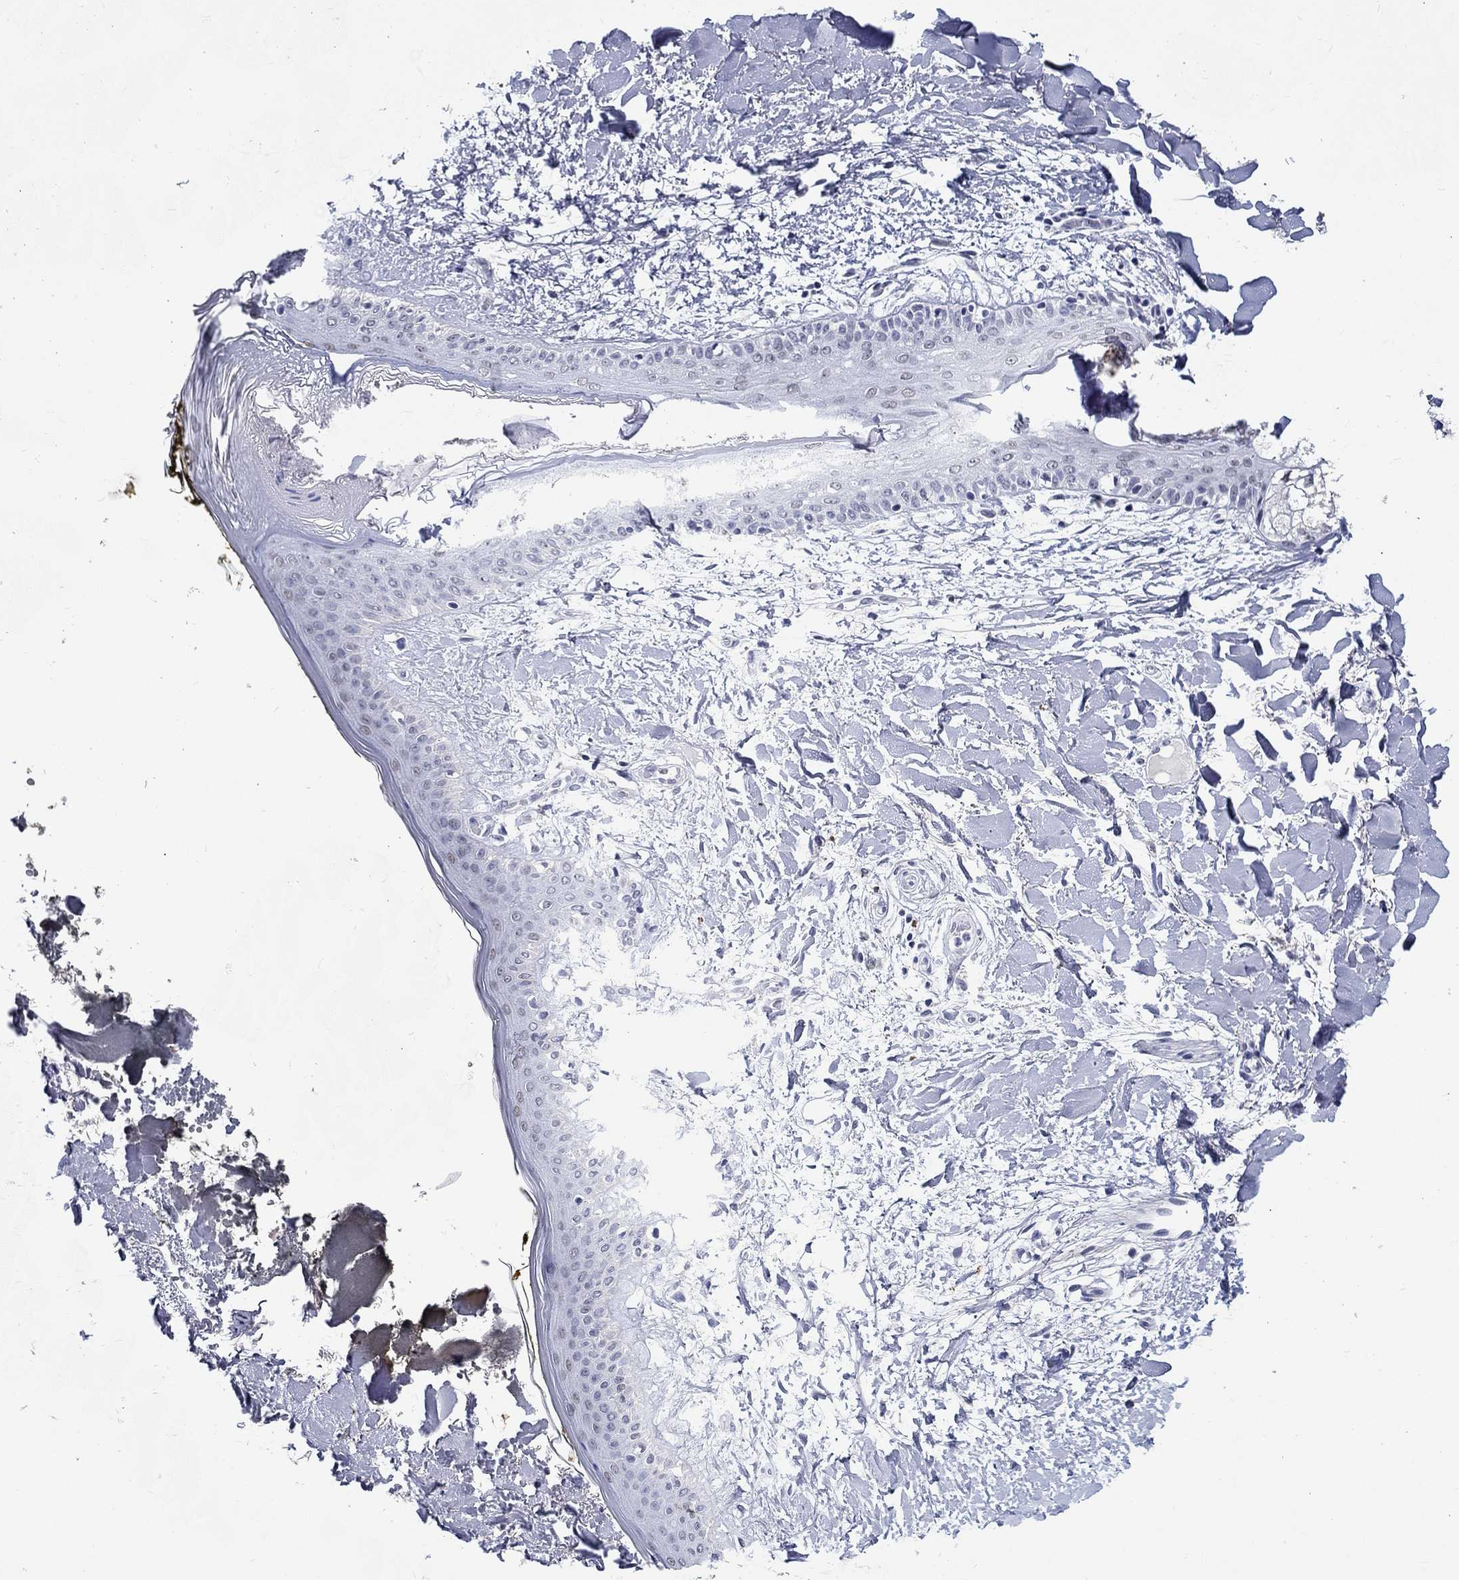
{"staining": {"intensity": "negative", "quantity": "none", "location": "none"}, "tissue": "skin", "cell_type": "Fibroblasts", "image_type": "normal", "snomed": [{"axis": "morphology", "description": "Normal tissue, NOS"}, {"axis": "topography", "description": "Skin"}], "caption": "The IHC histopathology image has no significant positivity in fibroblasts of skin. (Immunohistochemistry, brightfield microscopy, high magnification).", "gene": "GRIN1", "patient": {"sex": "female", "age": 34}}